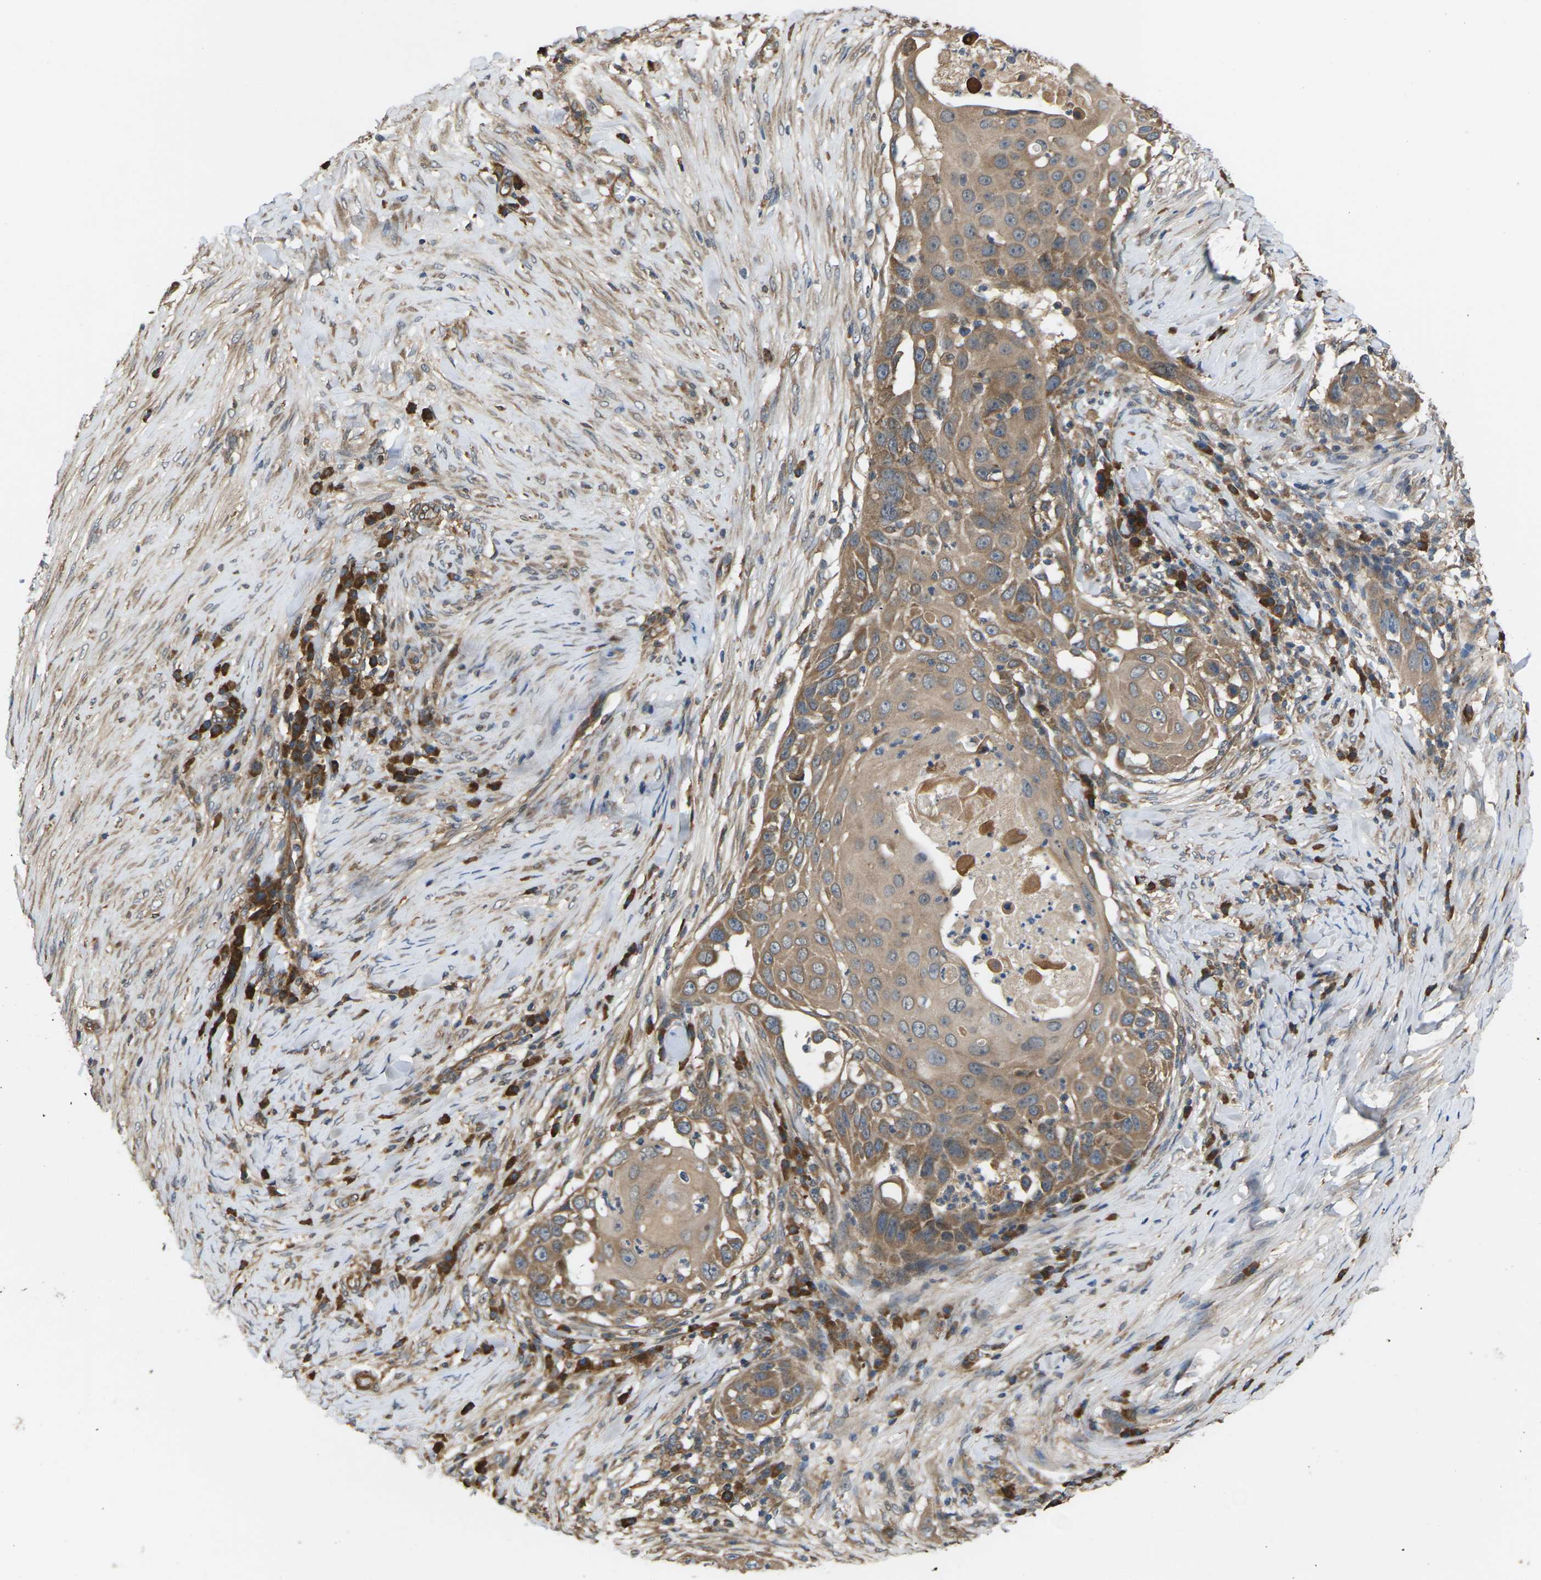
{"staining": {"intensity": "moderate", "quantity": ">75%", "location": "cytoplasmic/membranous"}, "tissue": "skin cancer", "cell_type": "Tumor cells", "image_type": "cancer", "snomed": [{"axis": "morphology", "description": "Squamous cell carcinoma, NOS"}, {"axis": "topography", "description": "Skin"}], "caption": "Brown immunohistochemical staining in human skin cancer (squamous cell carcinoma) exhibits moderate cytoplasmic/membranous expression in approximately >75% of tumor cells.", "gene": "NRAS", "patient": {"sex": "female", "age": 44}}